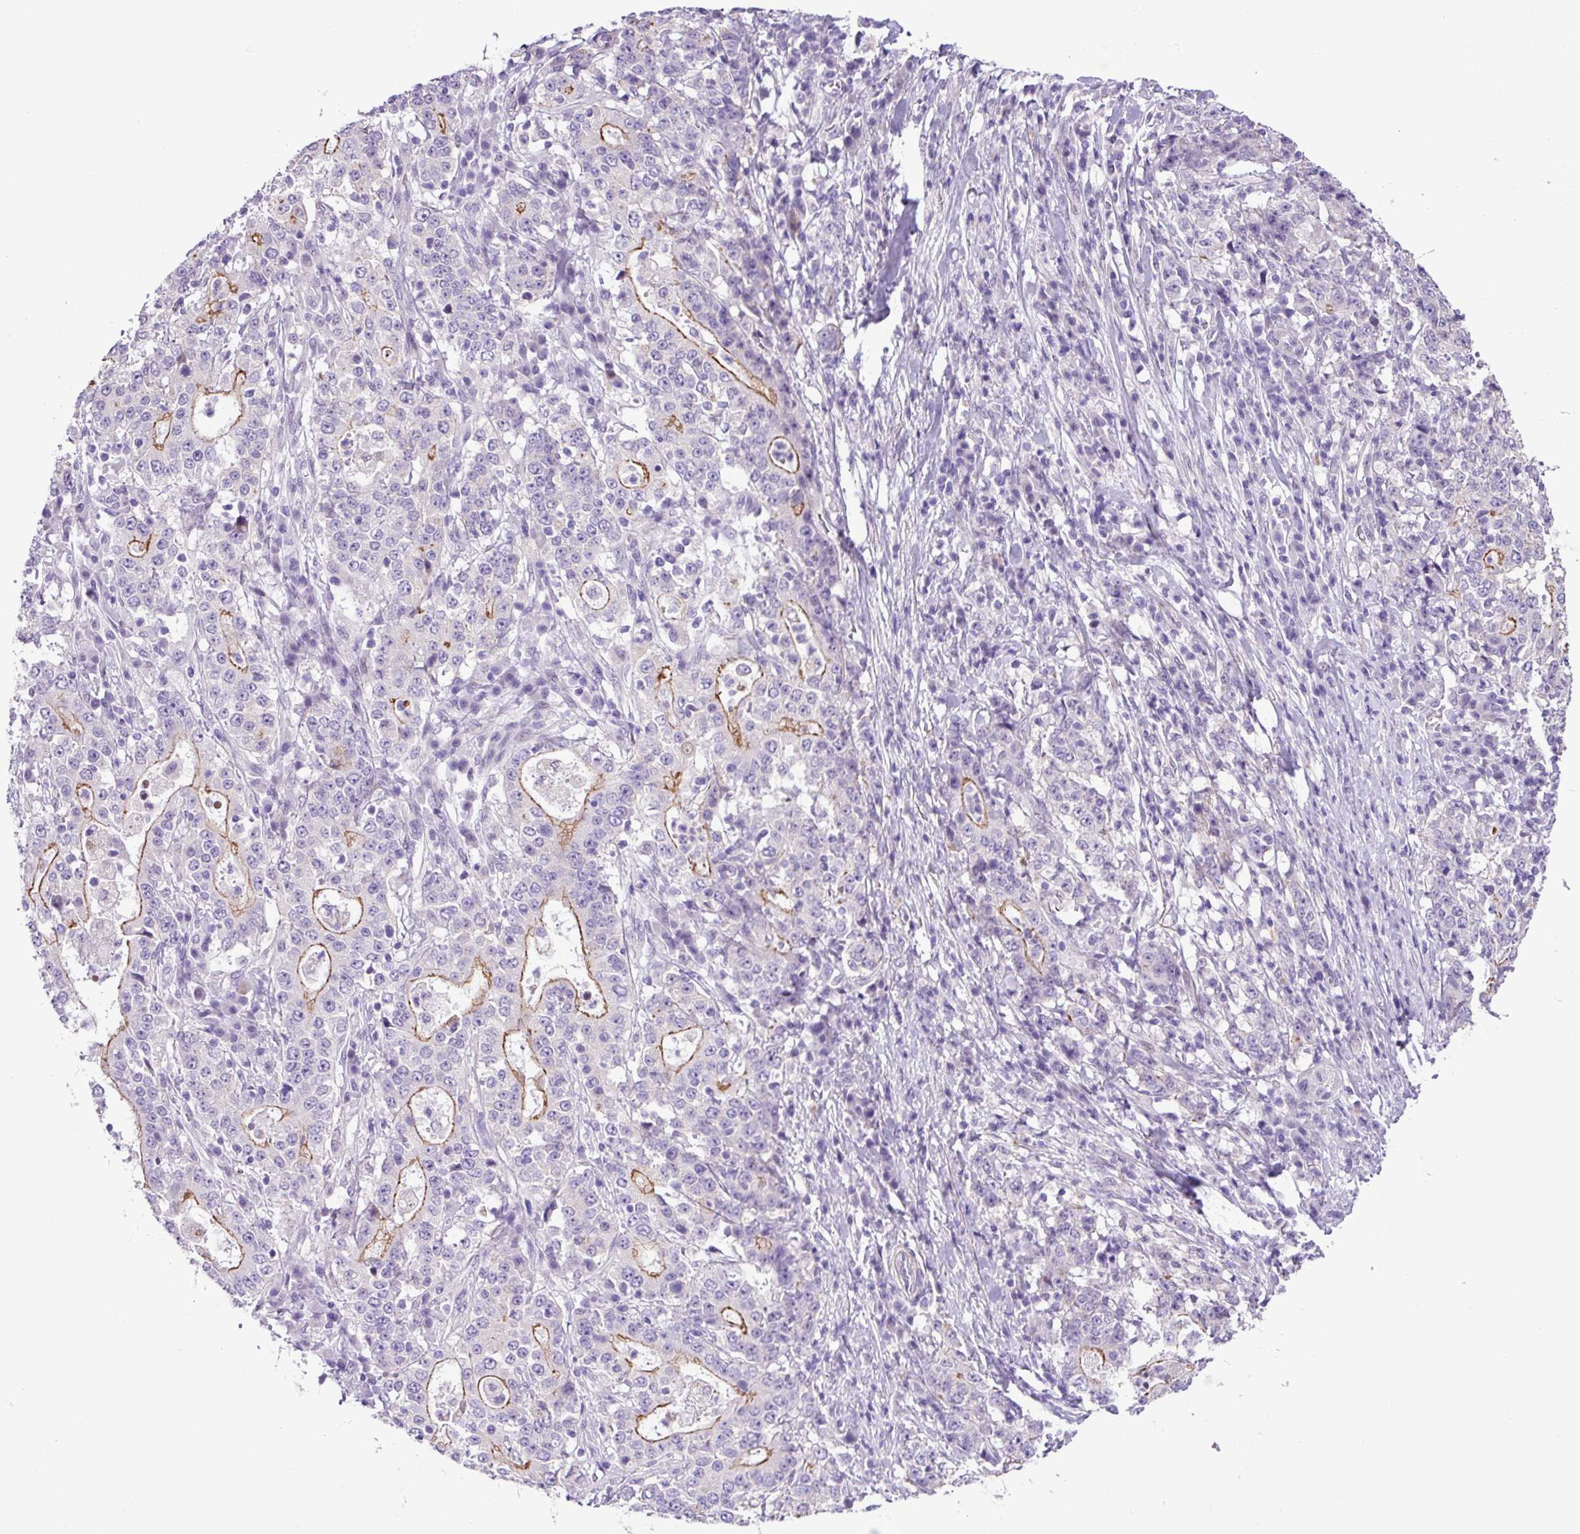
{"staining": {"intensity": "moderate", "quantity": "<25%", "location": "cytoplasmic/membranous"}, "tissue": "stomach cancer", "cell_type": "Tumor cells", "image_type": "cancer", "snomed": [{"axis": "morphology", "description": "Normal tissue, NOS"}, {"axis": "morphology", "description": "Adenocarcinoma, NOS"}, {"axis": "topography", "description": "Stomach, upper"}, {"axis": "topography", "description": "Stomach"}], "caption": "This is an image of immunohistochemistry staining of adenocarcinoma (stomach), which shows moderate staining in the cytoplasmic/membranous of tumor cells.", "gene": "YLPM1", "patient": {"sex": "male", "age": 59}}